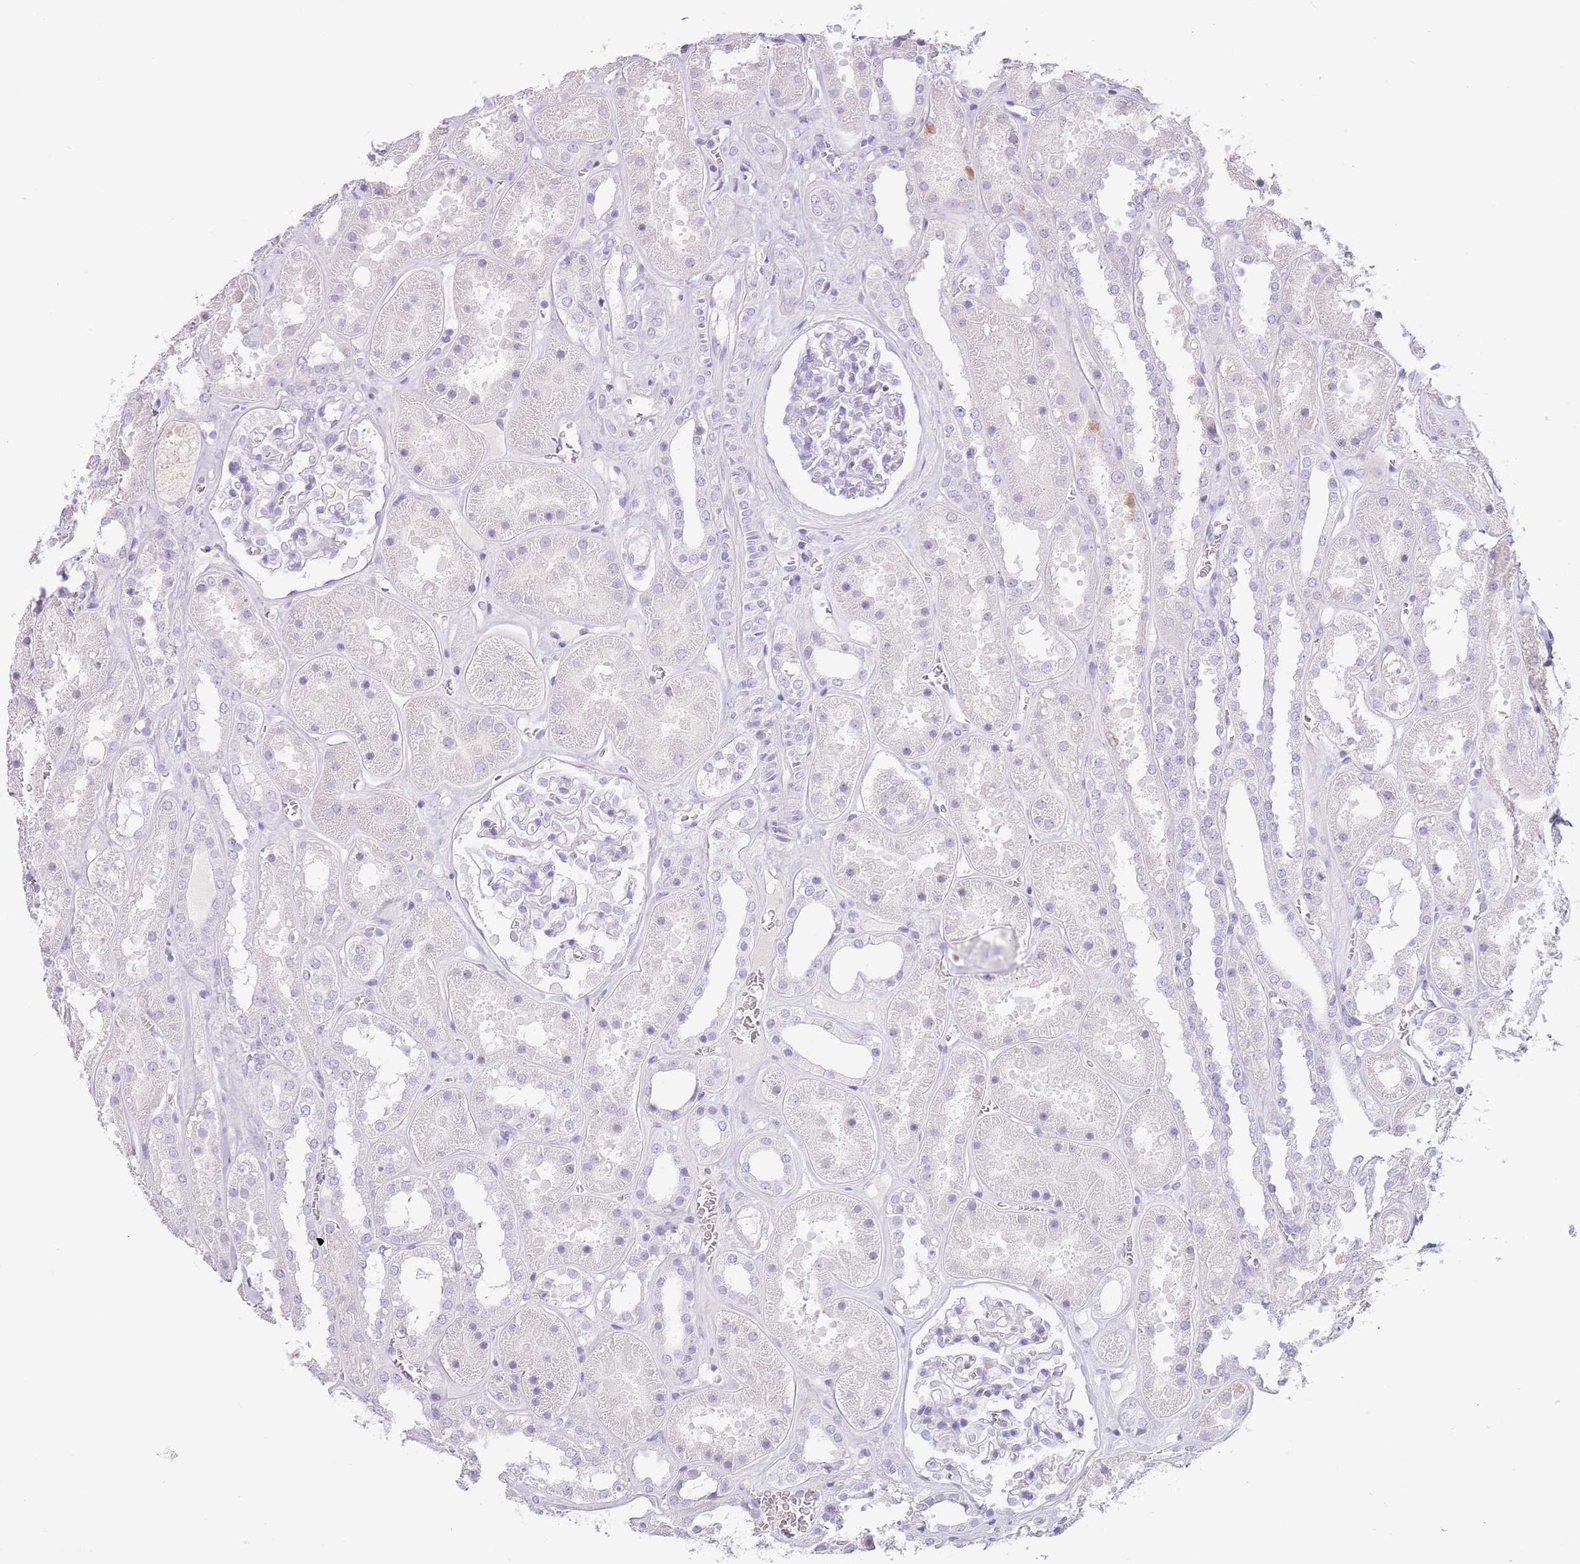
{"staining": {"intensity": "negative", "quantity": "none", "location": "none"}, "tissue": "kidney", "cell_type": "Cells in glomeruli", "image_type": "normal", "snomed": [{"axis": "morphology", "description": "Normal tissue, NOS"}, {"axis": "topography", "description": "Kidney"}], "caption": "High power microscopy photomicrograph of an immunohistochemistry (IHC) photomicrograph of benign kidney, revealing no significant positivity in cells in glomeruli.", "gene": "TOX2", "patient": {"sex": "female", "age": 41}}